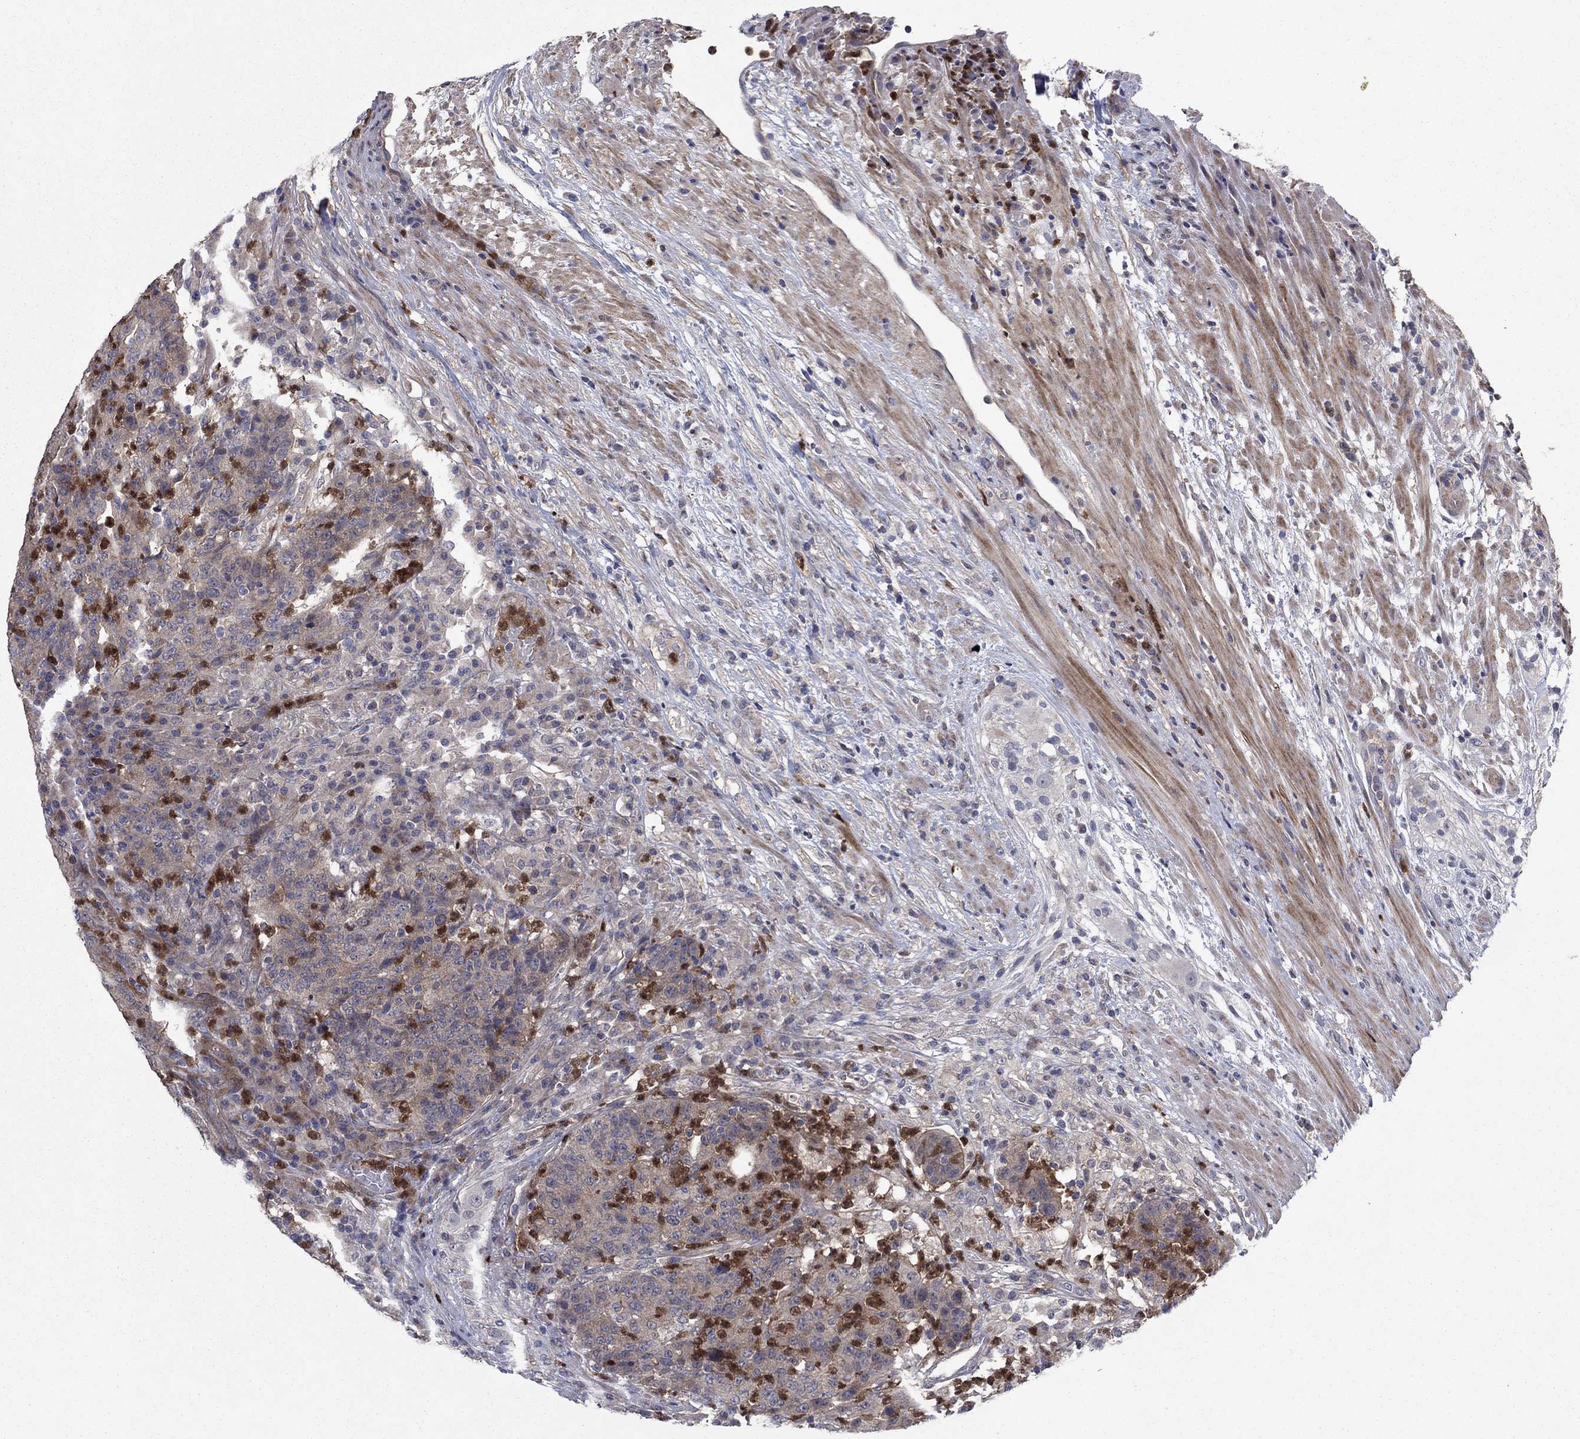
{"staining": {"intensity": "weak", "quantity": "25%-75%", "location": "cytoplasmic/membranous"}, "tissue": "colorectal cancer", "cell_type": "Tumor cells", "image_type": "cancer", "snomed": [{"axis": "morphology", "description": "Adenocarcinoma, NOS"}, {"axis": "topography", "description": "Colon"}], "caption": "This micrograph demonstrates colorectal cancer stained with immunohistochemistry to label a protein in brown. The cytoplasmic/membranous of tumor cells show weak positivity for the protein. Nuclei are counter-stained blue.", "gene": "MSRB1", "patient": {"sex": "male", "age": 70}}